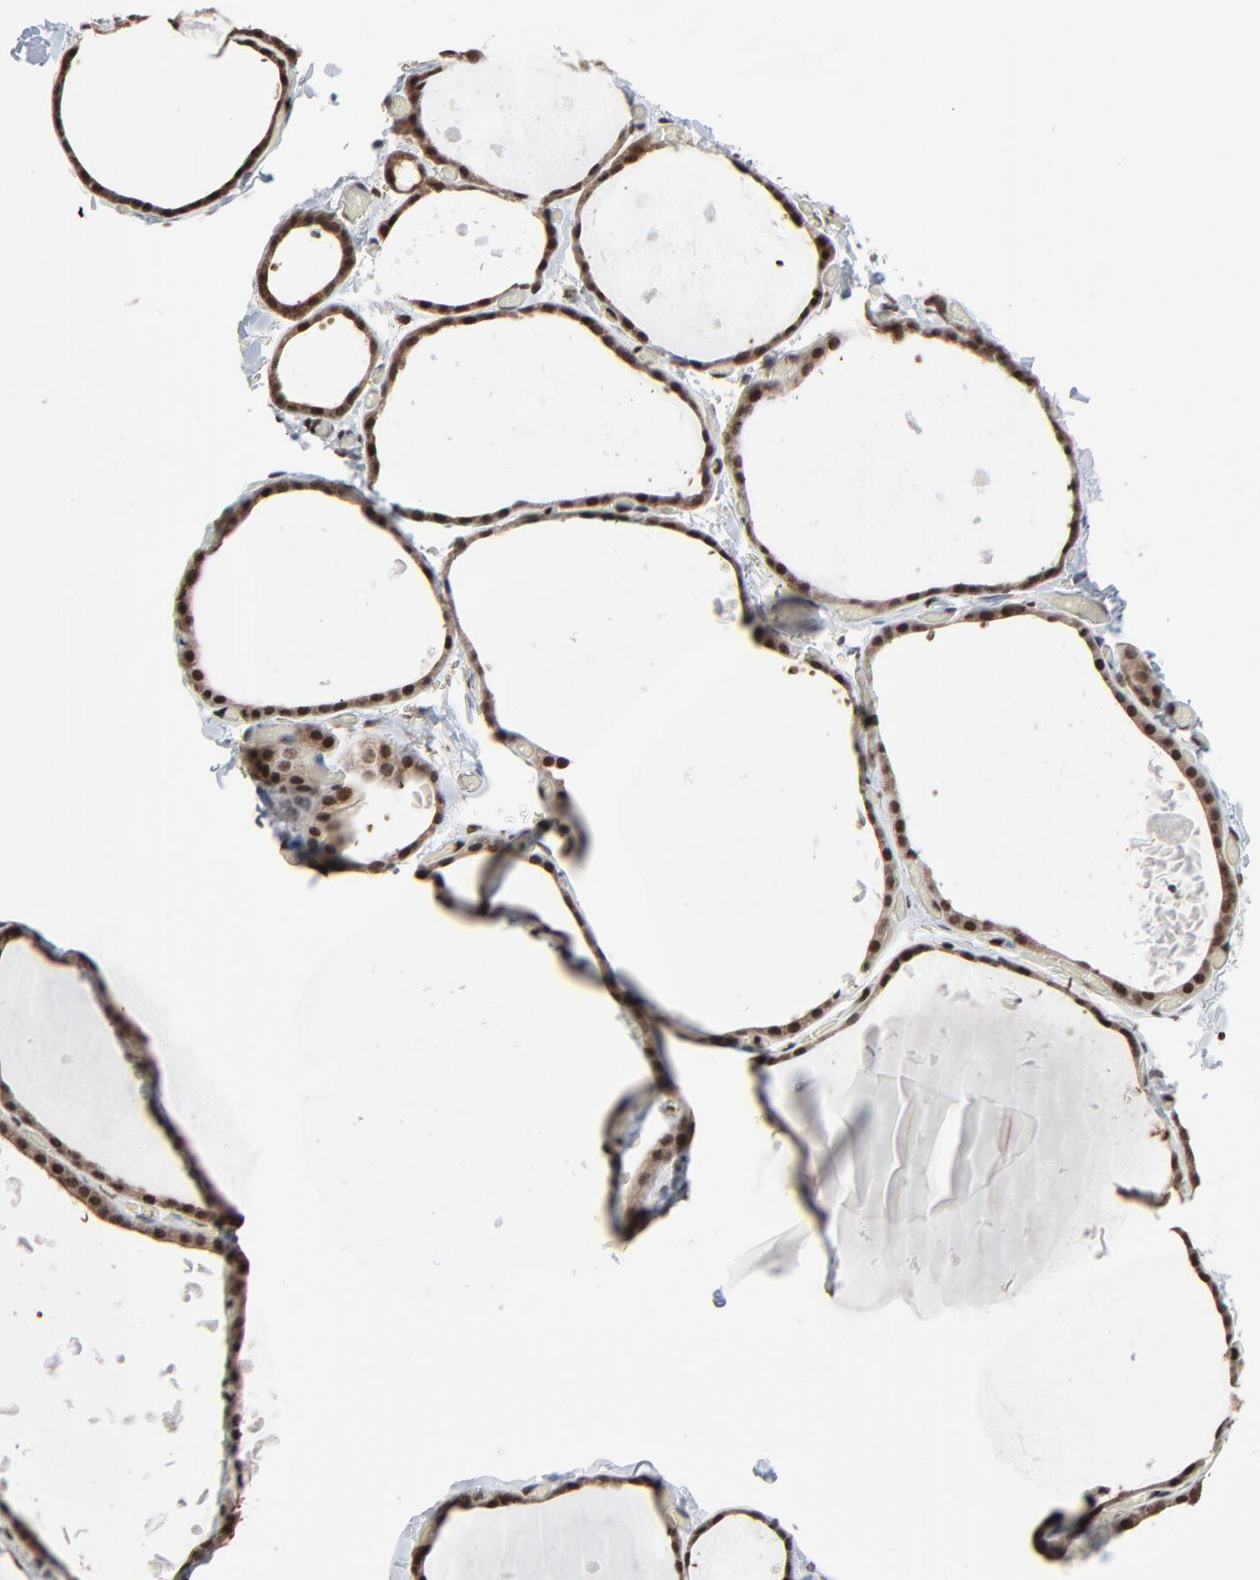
{"staining": {"intensity": "strong", "quantity": ">75%", "location": "cytoplasmic/membranous,nuclear"}, "tissue": "thyroid gland", "cell_type": "Glandular cells", "image_type": "normal", "snomed": [{"axis": "morphology", "description": "Normal tissue, NOS"}, {"axis": "topography", "description": "Thyroid gland"}], "caption": "Protein analysis of unremarkable thyroid gland exhibits strong cytoplasmic/membranous,nuclear positivity in about >75% of glandular cells. (DAB = brown stain, brightfield microscopy at high magnification).", "gene": "MEIS2", "patient": {"sex": "female", "age": 22}}